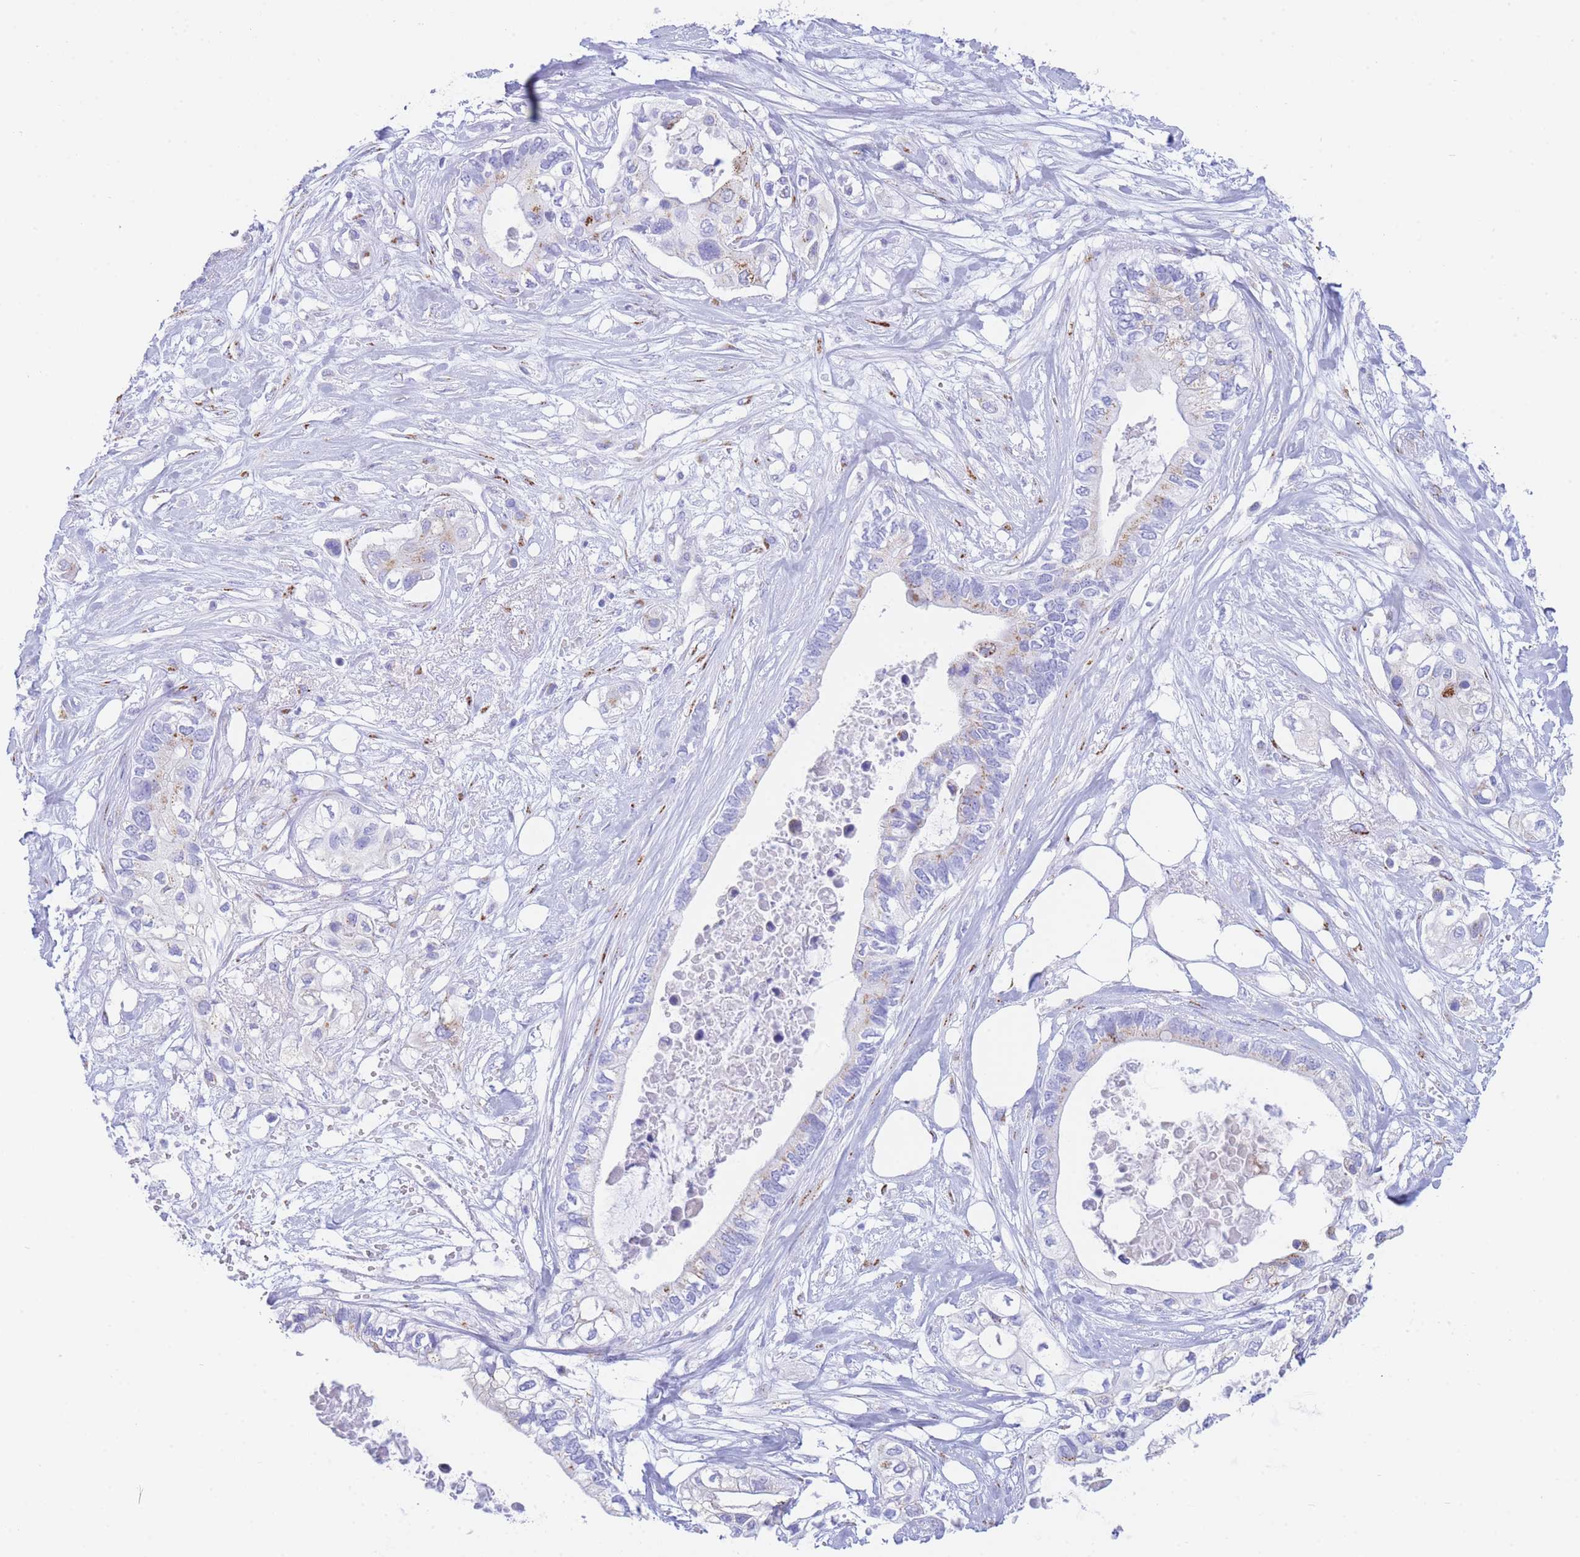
{"staining": {"intensity": "negative", "quantity": "none", "location": "none"}, "tissue": "pancreatic cancer", "cell_type": "Tumor cells", "image_type": "cancer", "snomed": [{"axis": "morphology", "description": "Adenocarcinoma, NOS"}, {"axis": "topography", "description": "Pancreas"}], "caption": "The photomicrograph exhibits no staining of tumor cells in adenocarcinoma (pancreatic).", "gene": "FAM3C", "patient": {"sex": "female", "age": 63}}